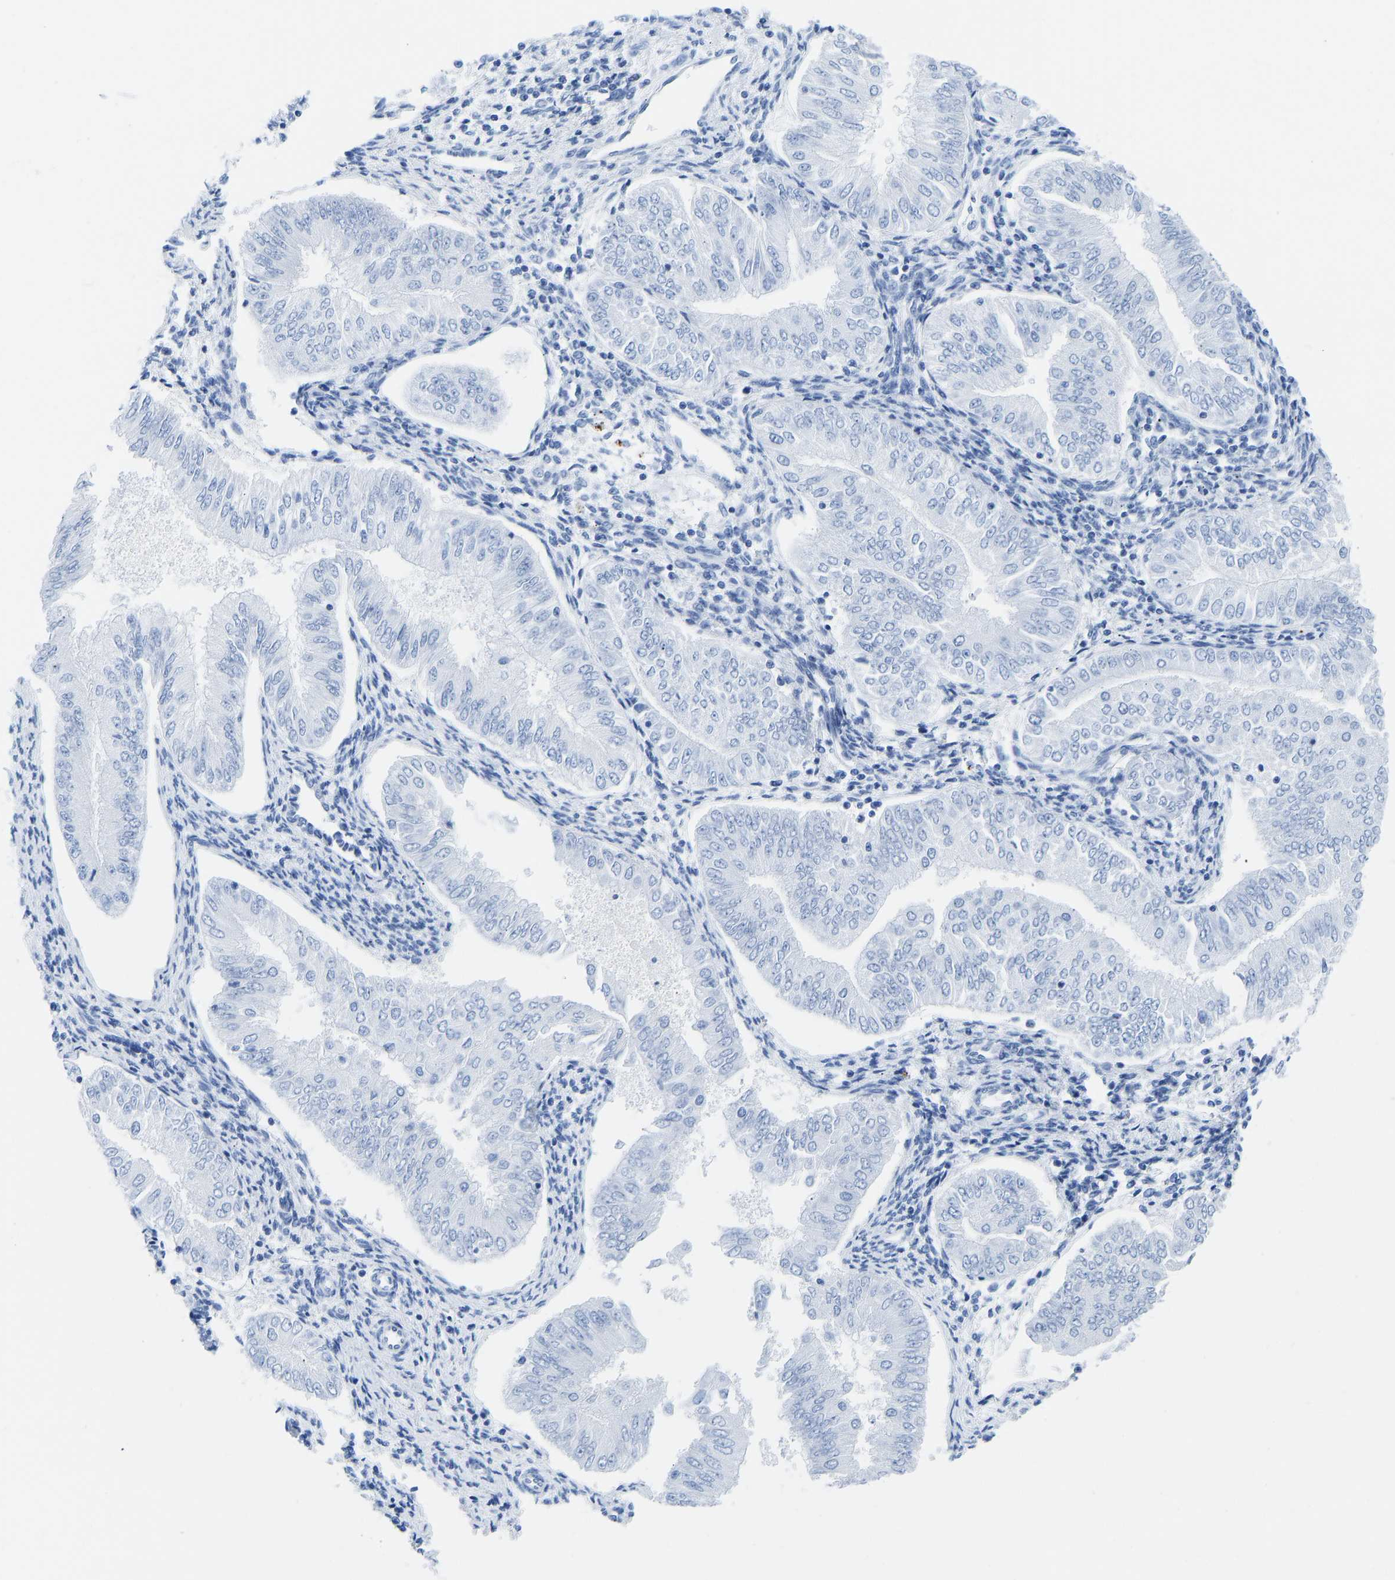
{"staining": {"intensity": "negative", "quantity": "none", "location": "none"}, "tissue": "endometrial cancer", "cell_type": "Tumor cells", "image_type": "cancer", "snomed": [{"axis": "morphology", "description": "Adenocarcinoma, NOS"}, {"axis": "topography", "description": "Endometrium"}], "caption": "The histopathology image displays no significant expression in tumor cells of endometrial adenocarcinoma.", "gene": "ELMO2", "patient": {"sex": "female", "age": 53}}